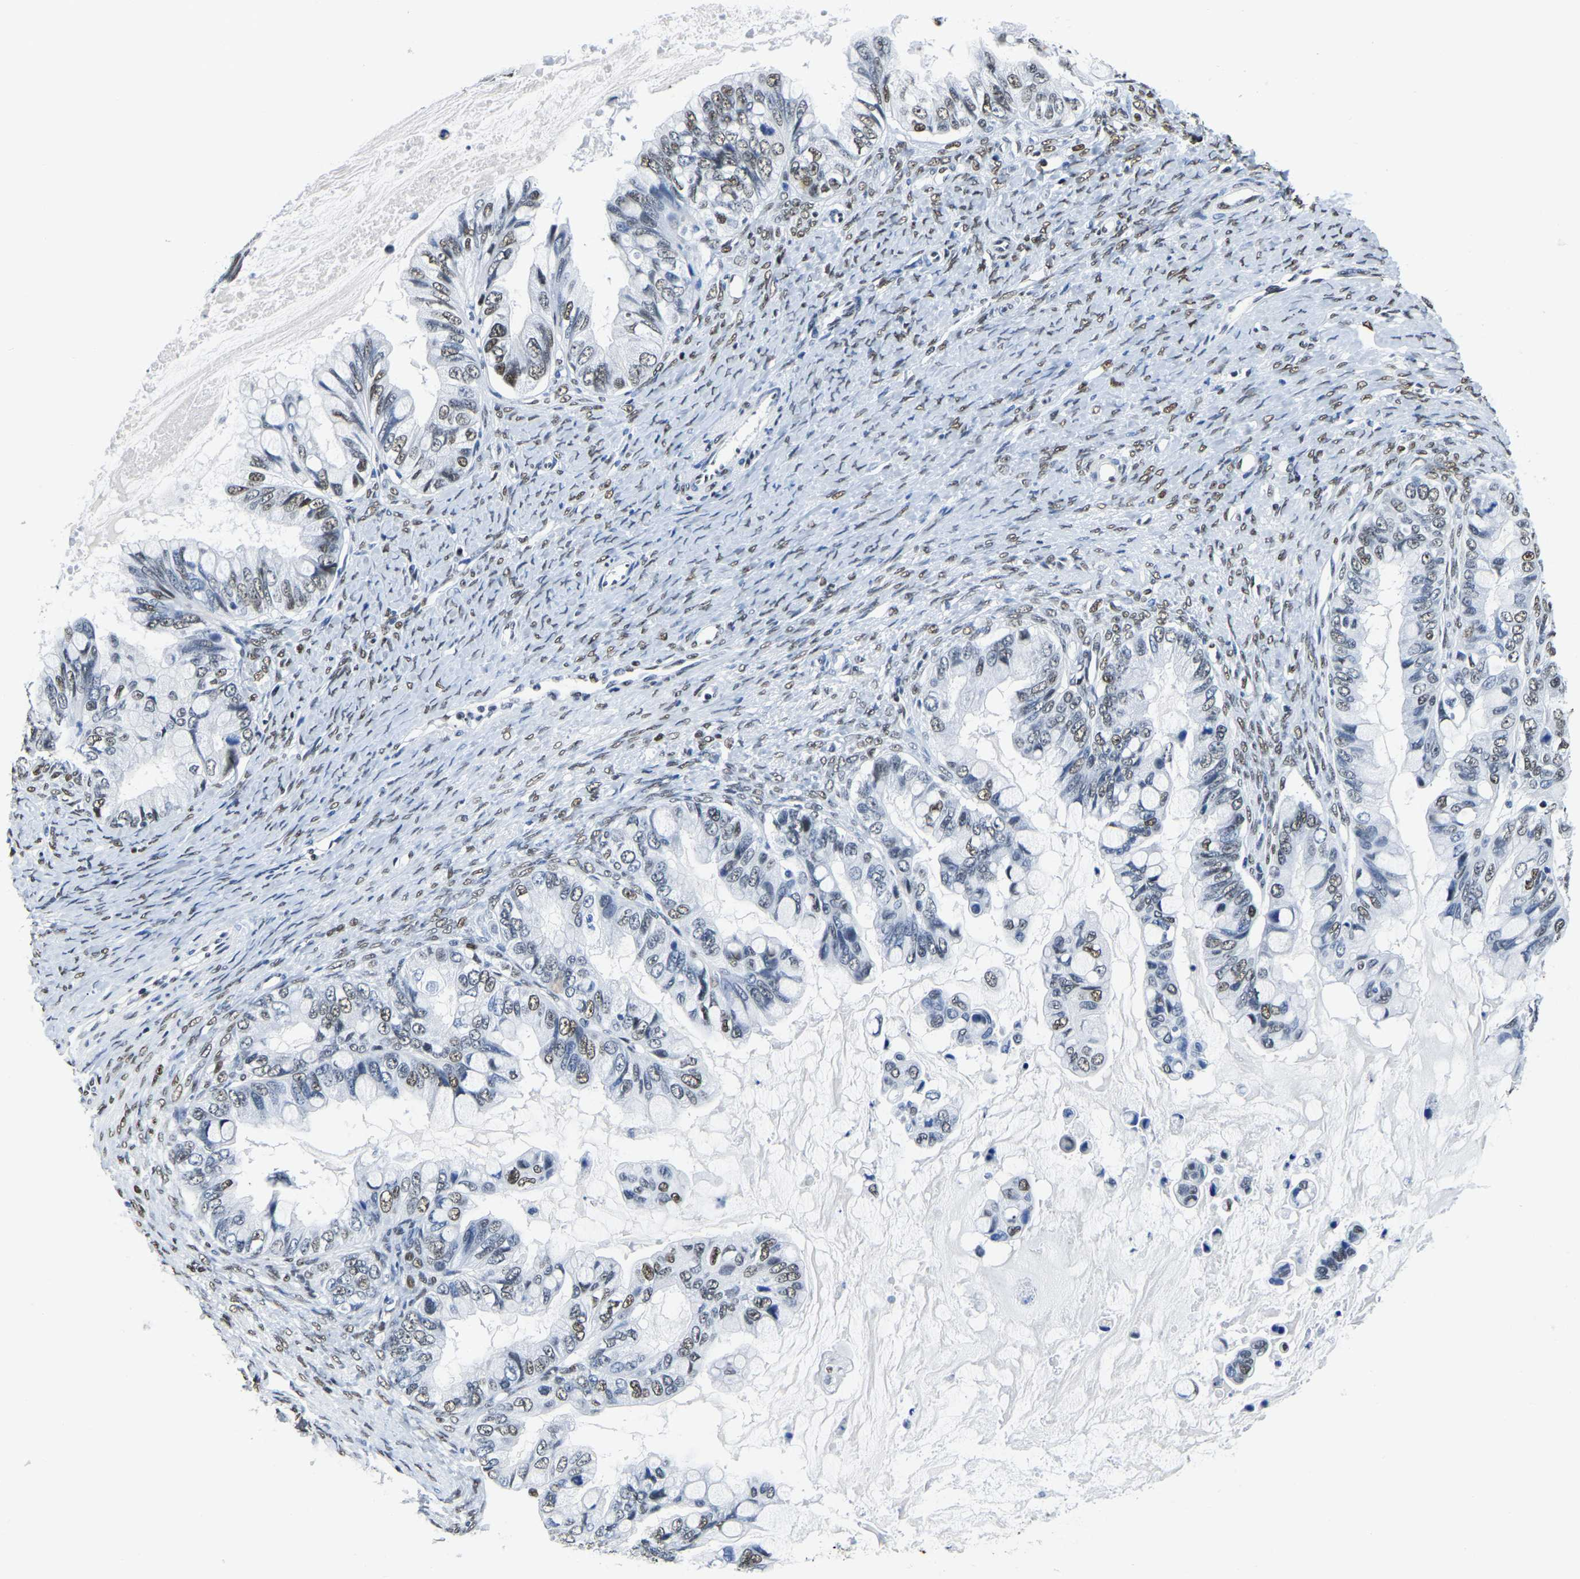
{"staining": {"intensity": "moderate", "quantity": "25%-75%", "location": "nuclear"}, "tissue": "ovarian cancer", "cell_type": "Tumor cells", "image_type": "cancer", "snomed": [{"axis": "morphology", "description": "Cystadenocarcinoma, mucinous, NOS"}, {"axis": "topography", "description": "Ovary"}], "caption": "DAB (3,3'-diaminobenzidine) immunohistochemical staining of human ovarian mucinous cystadenocarcinoma displays moderate nuclear protein positivity in approximately 25%-75% of tumor cells.", "gene": "UBA1", "patient": {"sex": "female", "age": 80}}